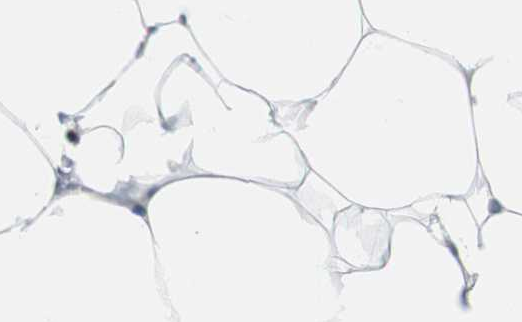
{"staining": {"intensity": "negative", "quantity": "none", "location": "none"}, "tissue": "adipose tissue", "cell_type": "Adipocytes", "image_type": "normal", "snomed": [{"axis": "morphology", "description": "Normal tissue, NOS"}, {"axis": "topography", "description": "Breast"}, {"axis": "topography", "description": "Adipose tissue"}], "caption": "High magnification brightfield microscopy of normal adipose tissue stained with DAB (3,3'-diaminobenzidine) (brown) and counterstained with hematoxylin (blue): adipocytes show no significant expression.", "gene": "MTA1", "patient": {"sex": "female", "age": 25}}